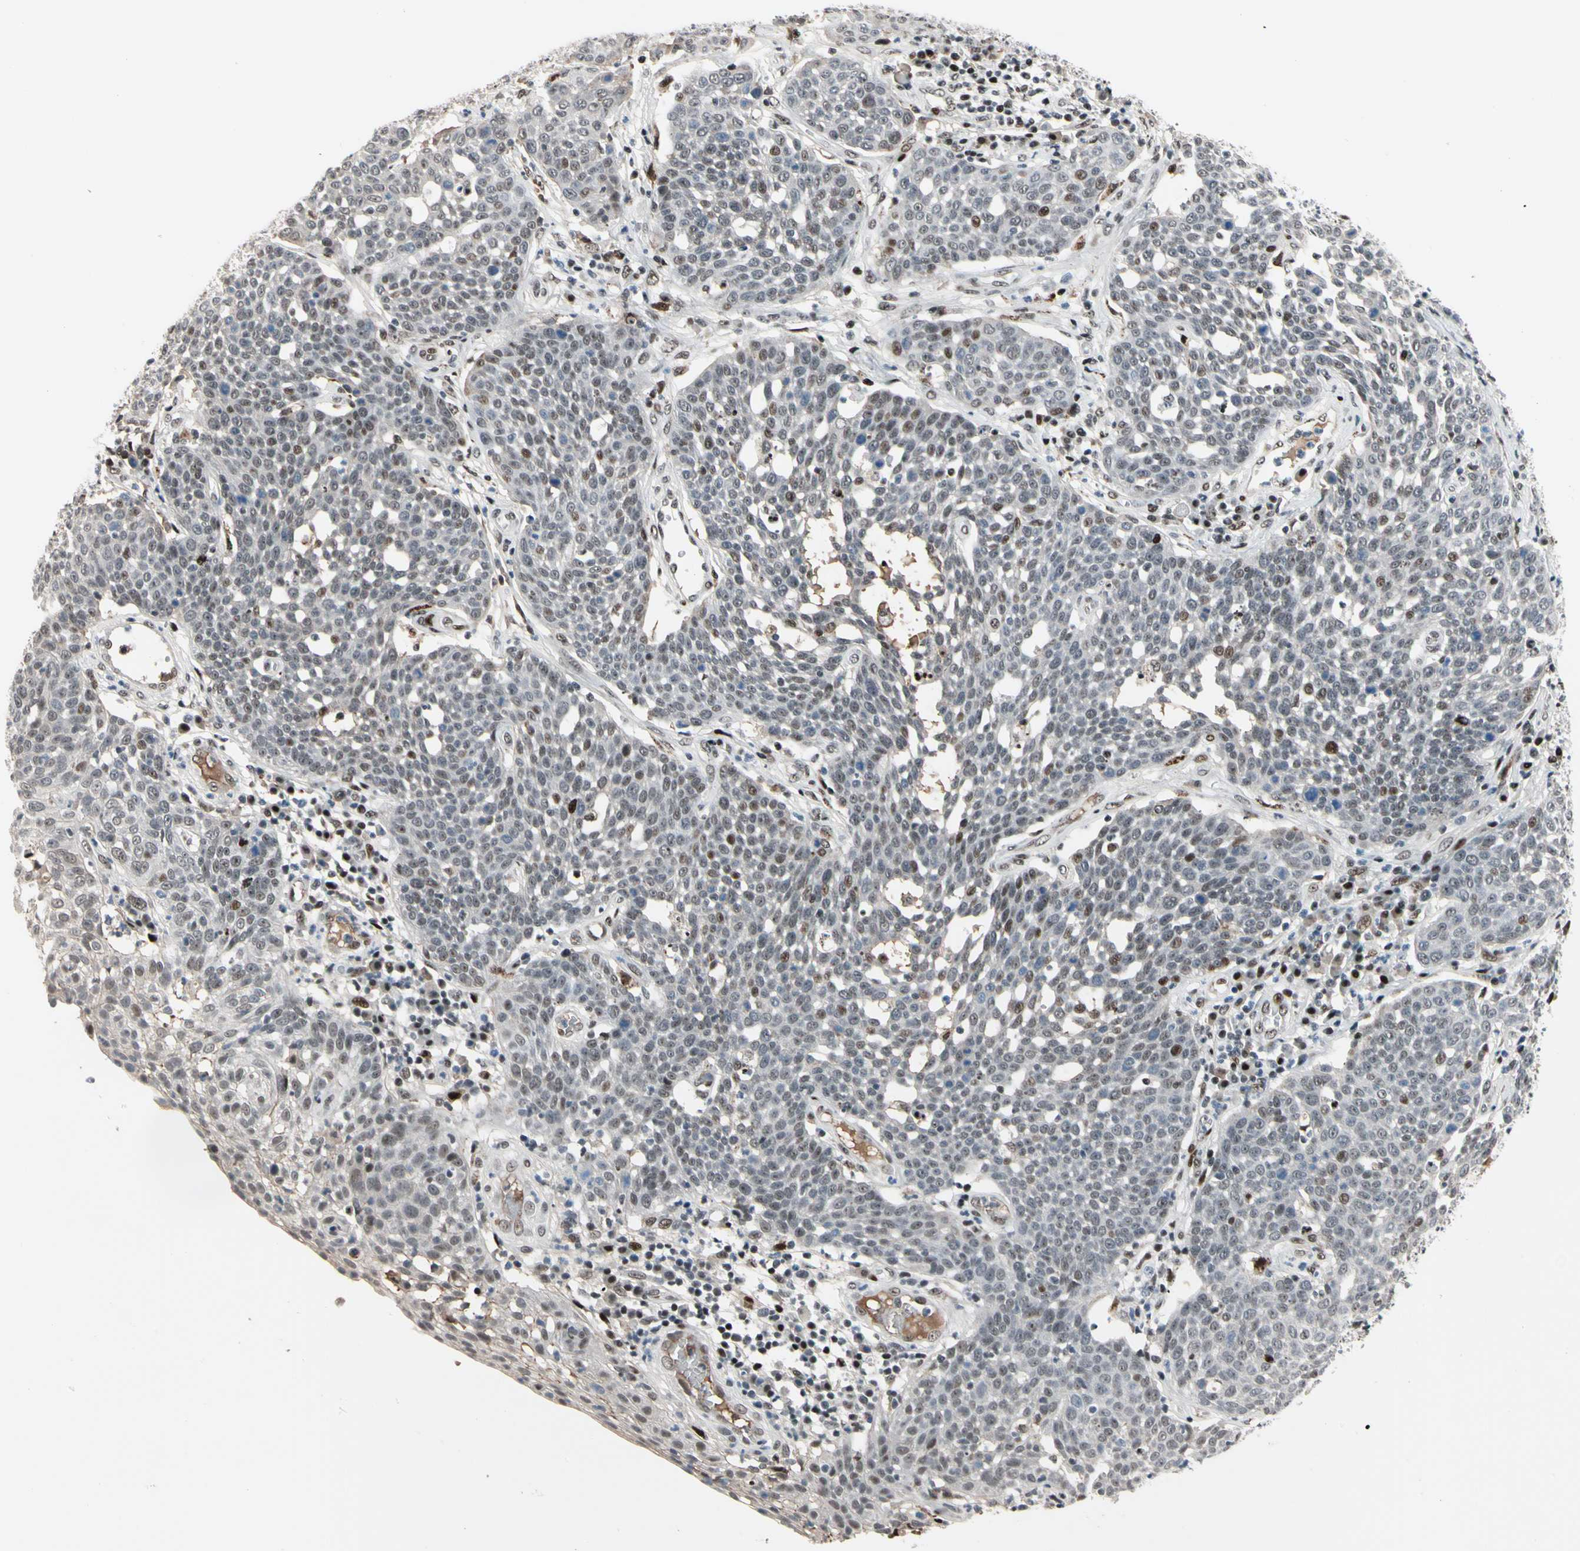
{"staining": {"intensity": "weak", "quantity": "25%-75%", "location": "nuclear"}, "tissue": "cervical cancer", "cell_type": "Tumor cells", "image_type": "cancer", "snomed": [{"axis": "morphology", "description": "Squamous cell carcinoma, NOS"}, {"axis": "topography", "description": "Cervix"}], "caption": "Cervical squamous cell carcinoma stained with a brown dye displays weak nuclear positive positivity in approximately 25%-75% of tumor cells.", "gene": "FOXO3", "patient": {"sex": "female", "age": 34}}